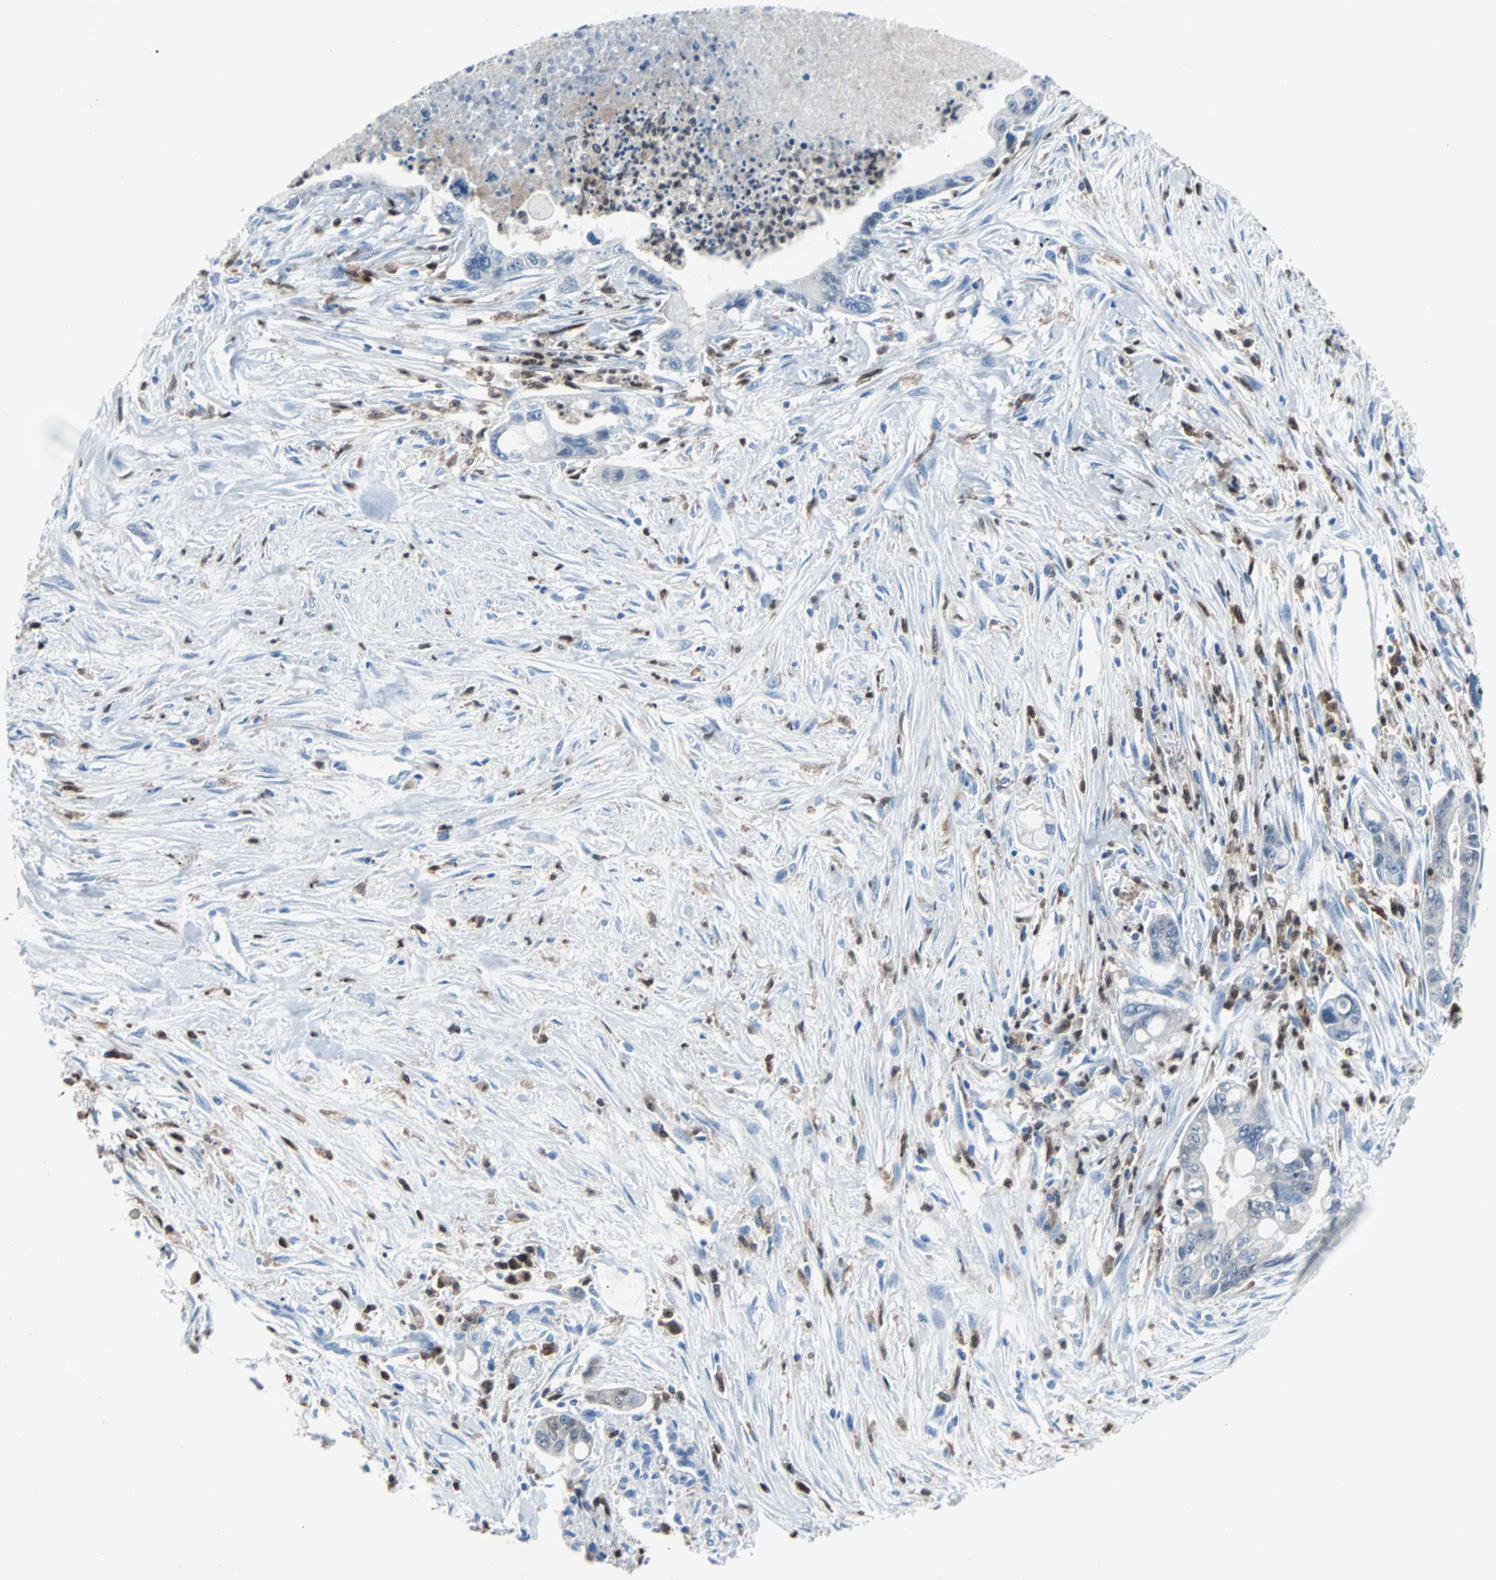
{"staining": {"intensity": "negative", "quantity": "none", "location": "none"}, "tissue": "pancreatic cancer", "cell_type": "Tumor cells", "image_type": "cancer", "snomed": [{"axis": "morphology", "description": "Adenocarcinoma, NOS"}, {"axis": "topography", "description": "Pancreas"}], "caption": "High magnification brightfield microscopy of pancreatic cancer (adenocarcinoma) stained with DAB (3,3'-diaminobenzidine) (brown) and counterstained with hematoxylin (blue): tumor cells show no significant positivity. (Stains: DAB (3,3'-diaminobenzidine) immunohistochemistry with hematoxylin counter stain, Microscopy: brightfield microscopy at high magnification).", "gene": "SYK", "patient": {"sex": "male", "age": 70}}